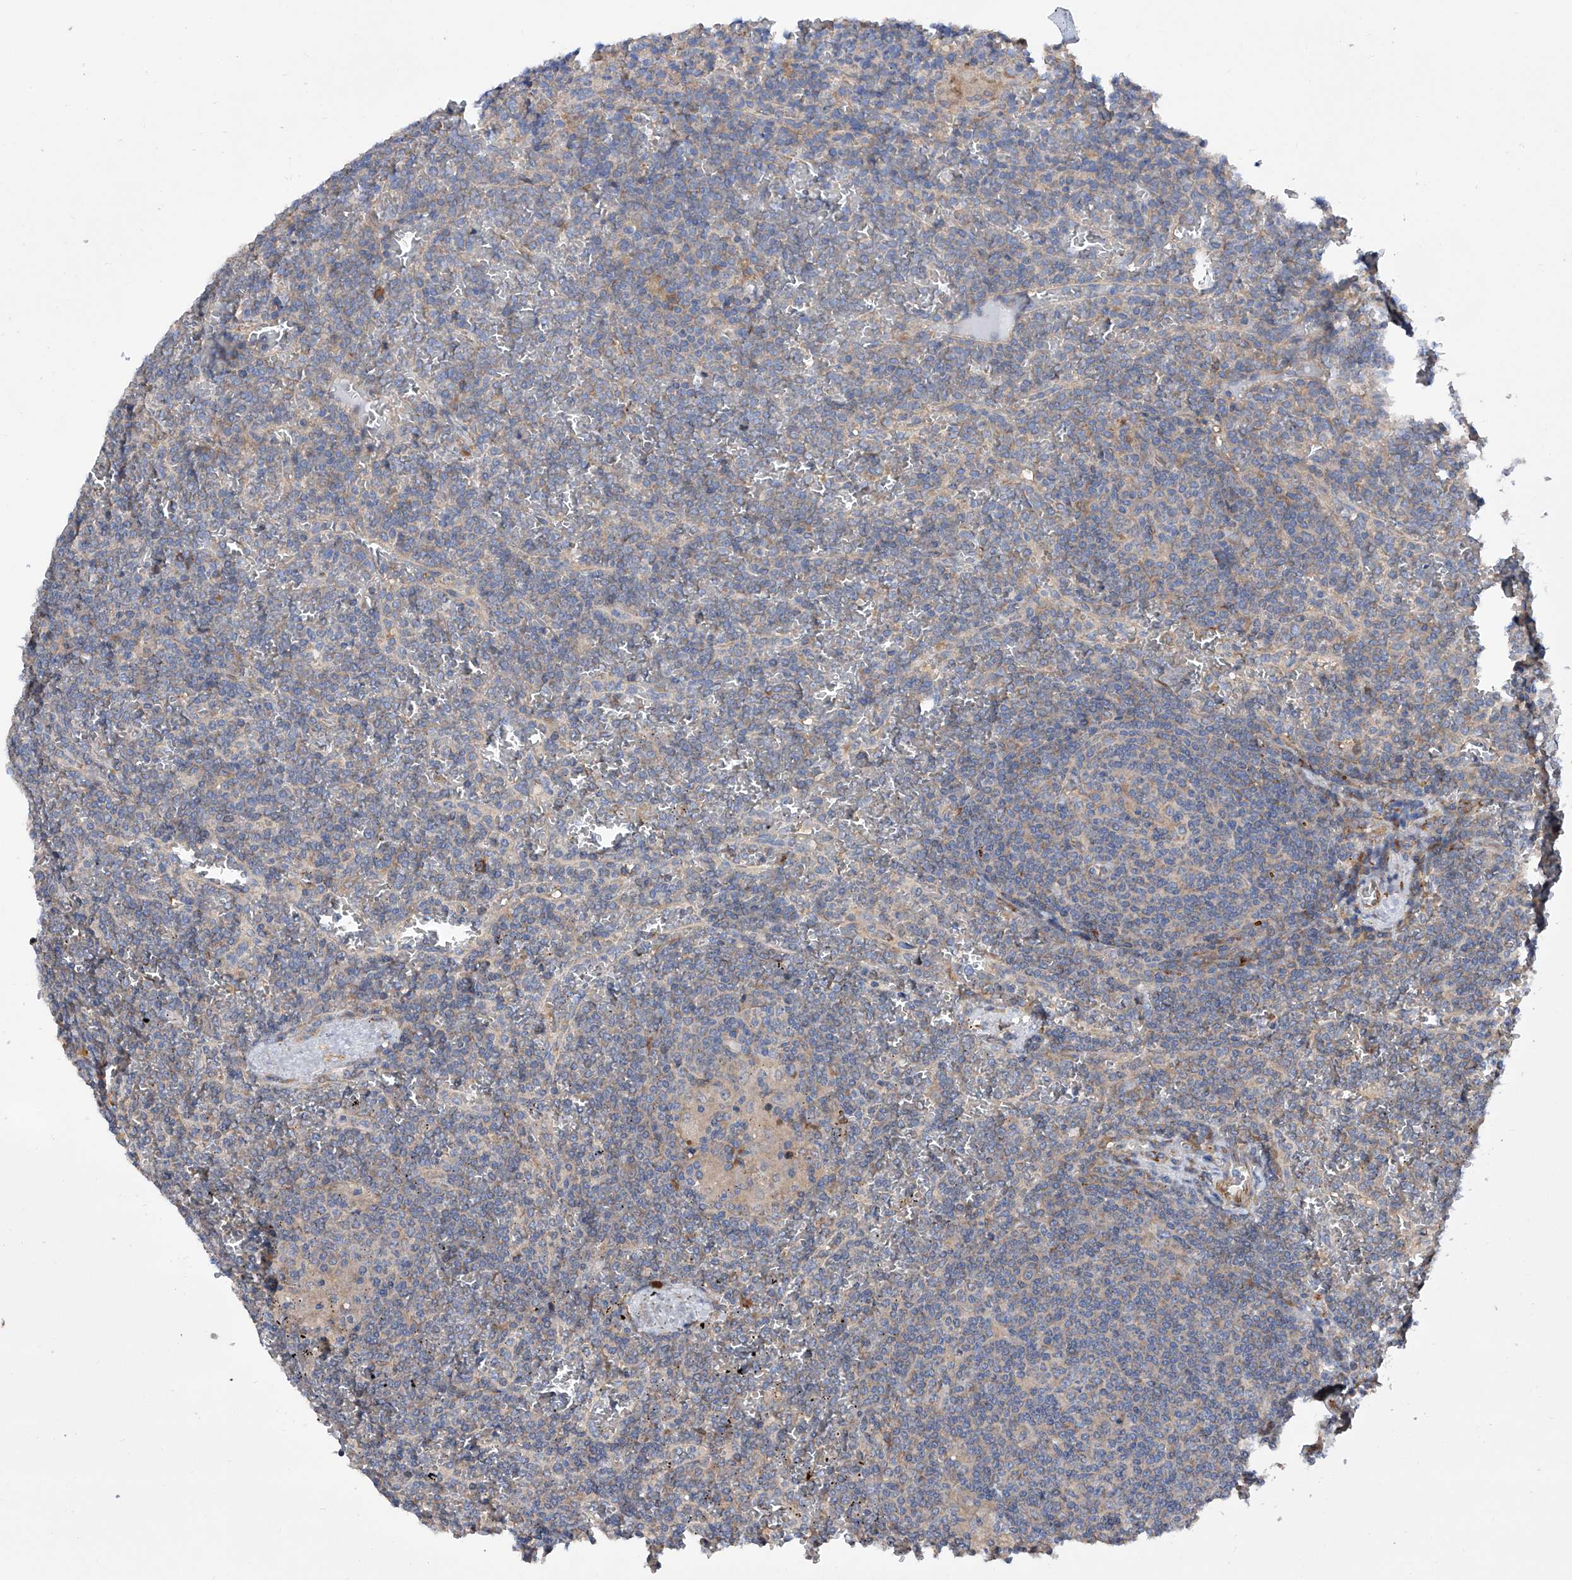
{"staining": {"intensity": "weak", "quantity": "25%-75%", "location": "cytoplasmic/membranous"}, "tissue": "lymphoma", "cell_type": "Tumor cells", "image_type": "cancer", "snomed": [{"axis": "morphology", "description": "Malignant lymphoma, non-Hodgkin's type, Low grade"}, {"axis": "topography", "description": "Spleen"}], "caption": "A histopathology image of lymphoma stained for a protein demonstrates weak cytoplasmic/membranous brown staining in tumor cells. (DAB (3,3'-diaminobenzidine) IHC, brown staining for protein, blue staining for nuclei).", "gene": "INPP5B", "patient": {"sex": "female", "age": 19}}